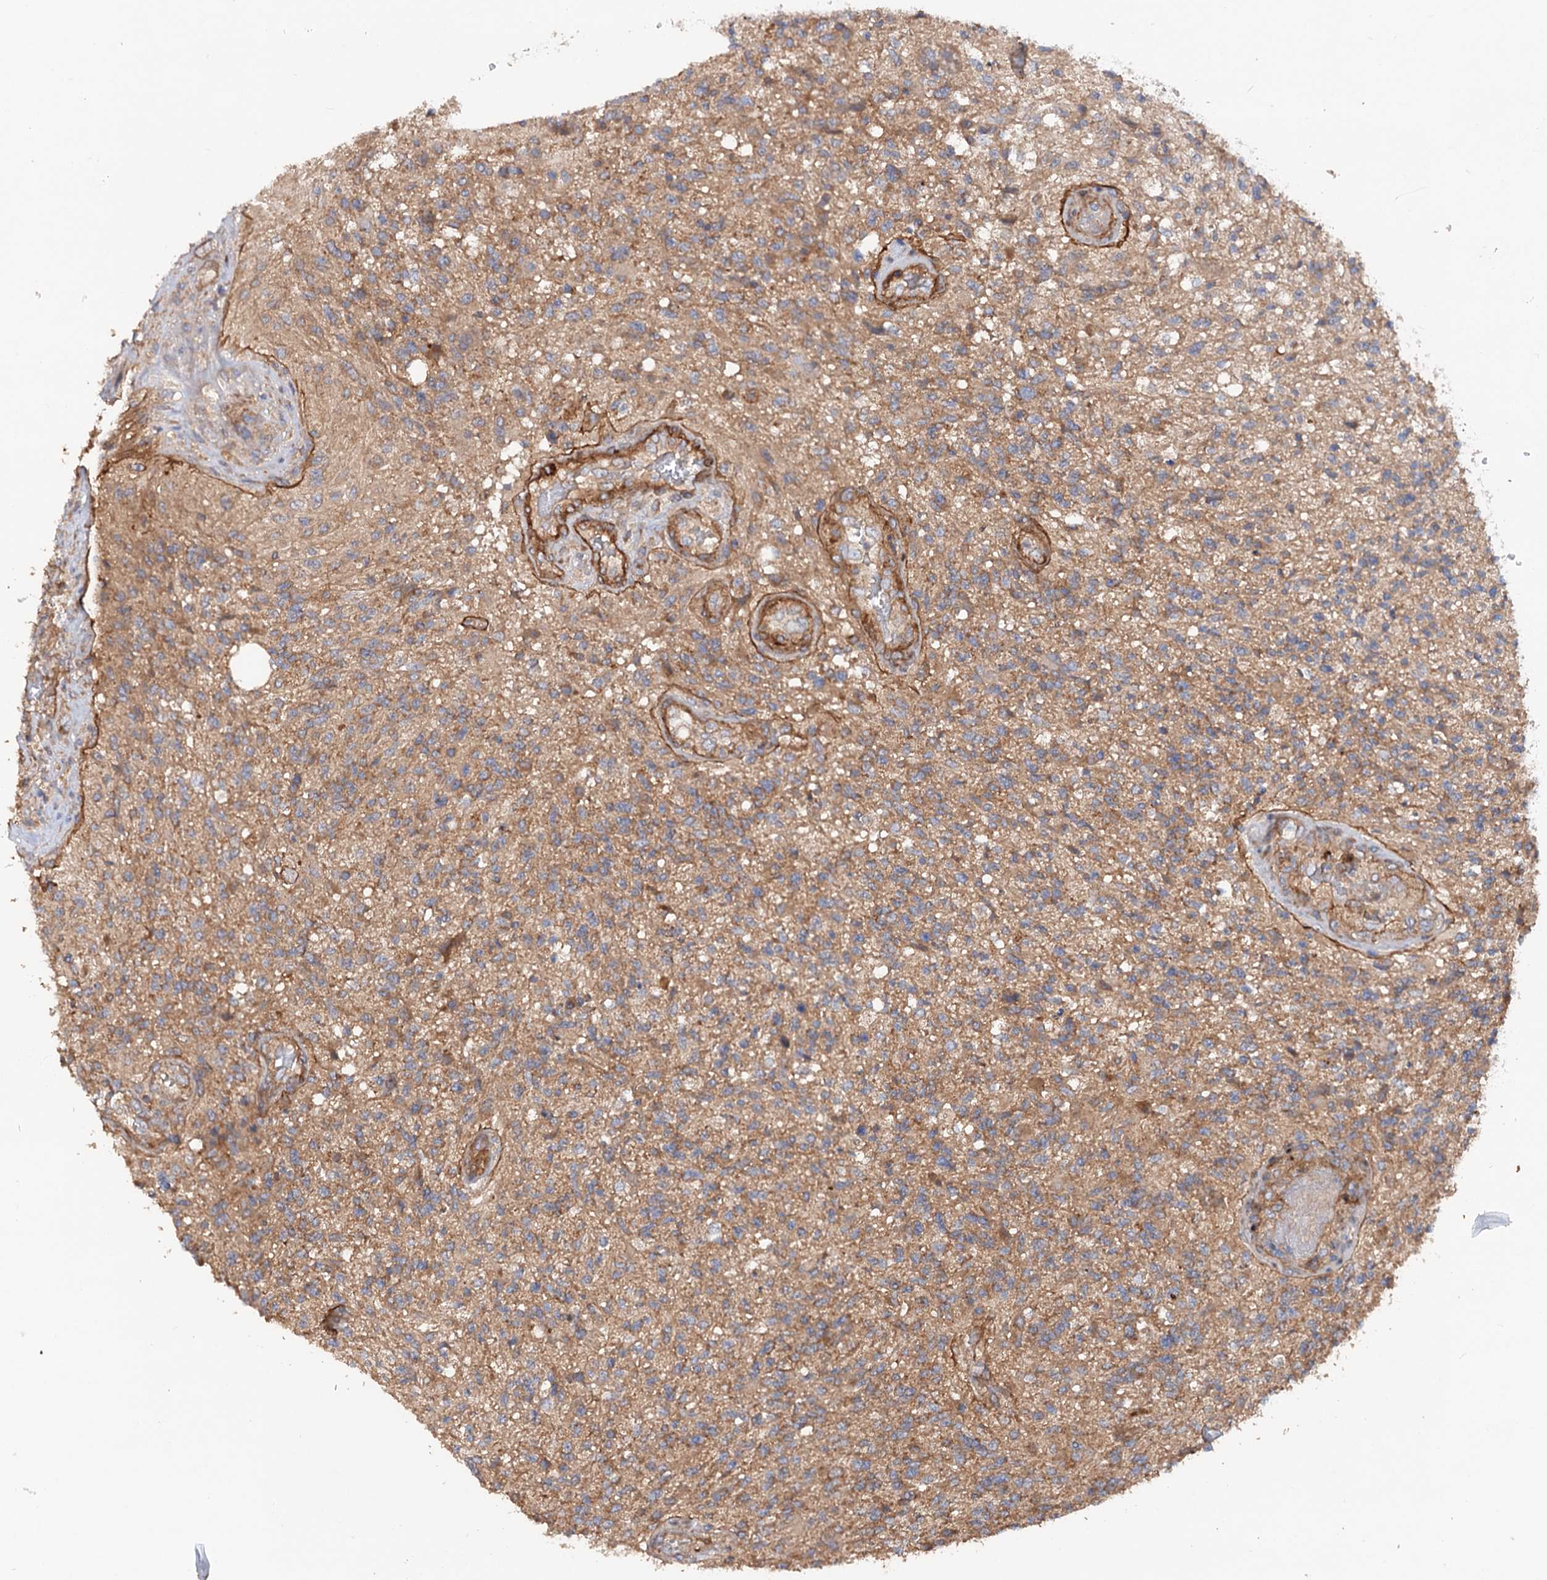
{"staining": {"intensity": "weak", "quantity": "25%-75%", "location": "cytoplasmic/membranous"}, "tissue": "glioma", "cell_type": "Tumor cells", "image_type": "cancer", "snomed": [{"axis": "morphology", "description": "Glioma, malignant, High grade"}, {"axis": "topography", "description": "Brain"}], "caption": "Immunohistochemistry (DAB) staining of malignant high-grade glioma demonstrates weak cytoplasmic/membranous protein expression in about 25%-75% of tumor cells.", "gene": "CSAD", "patient": {"sex": "male", "age": 56}}